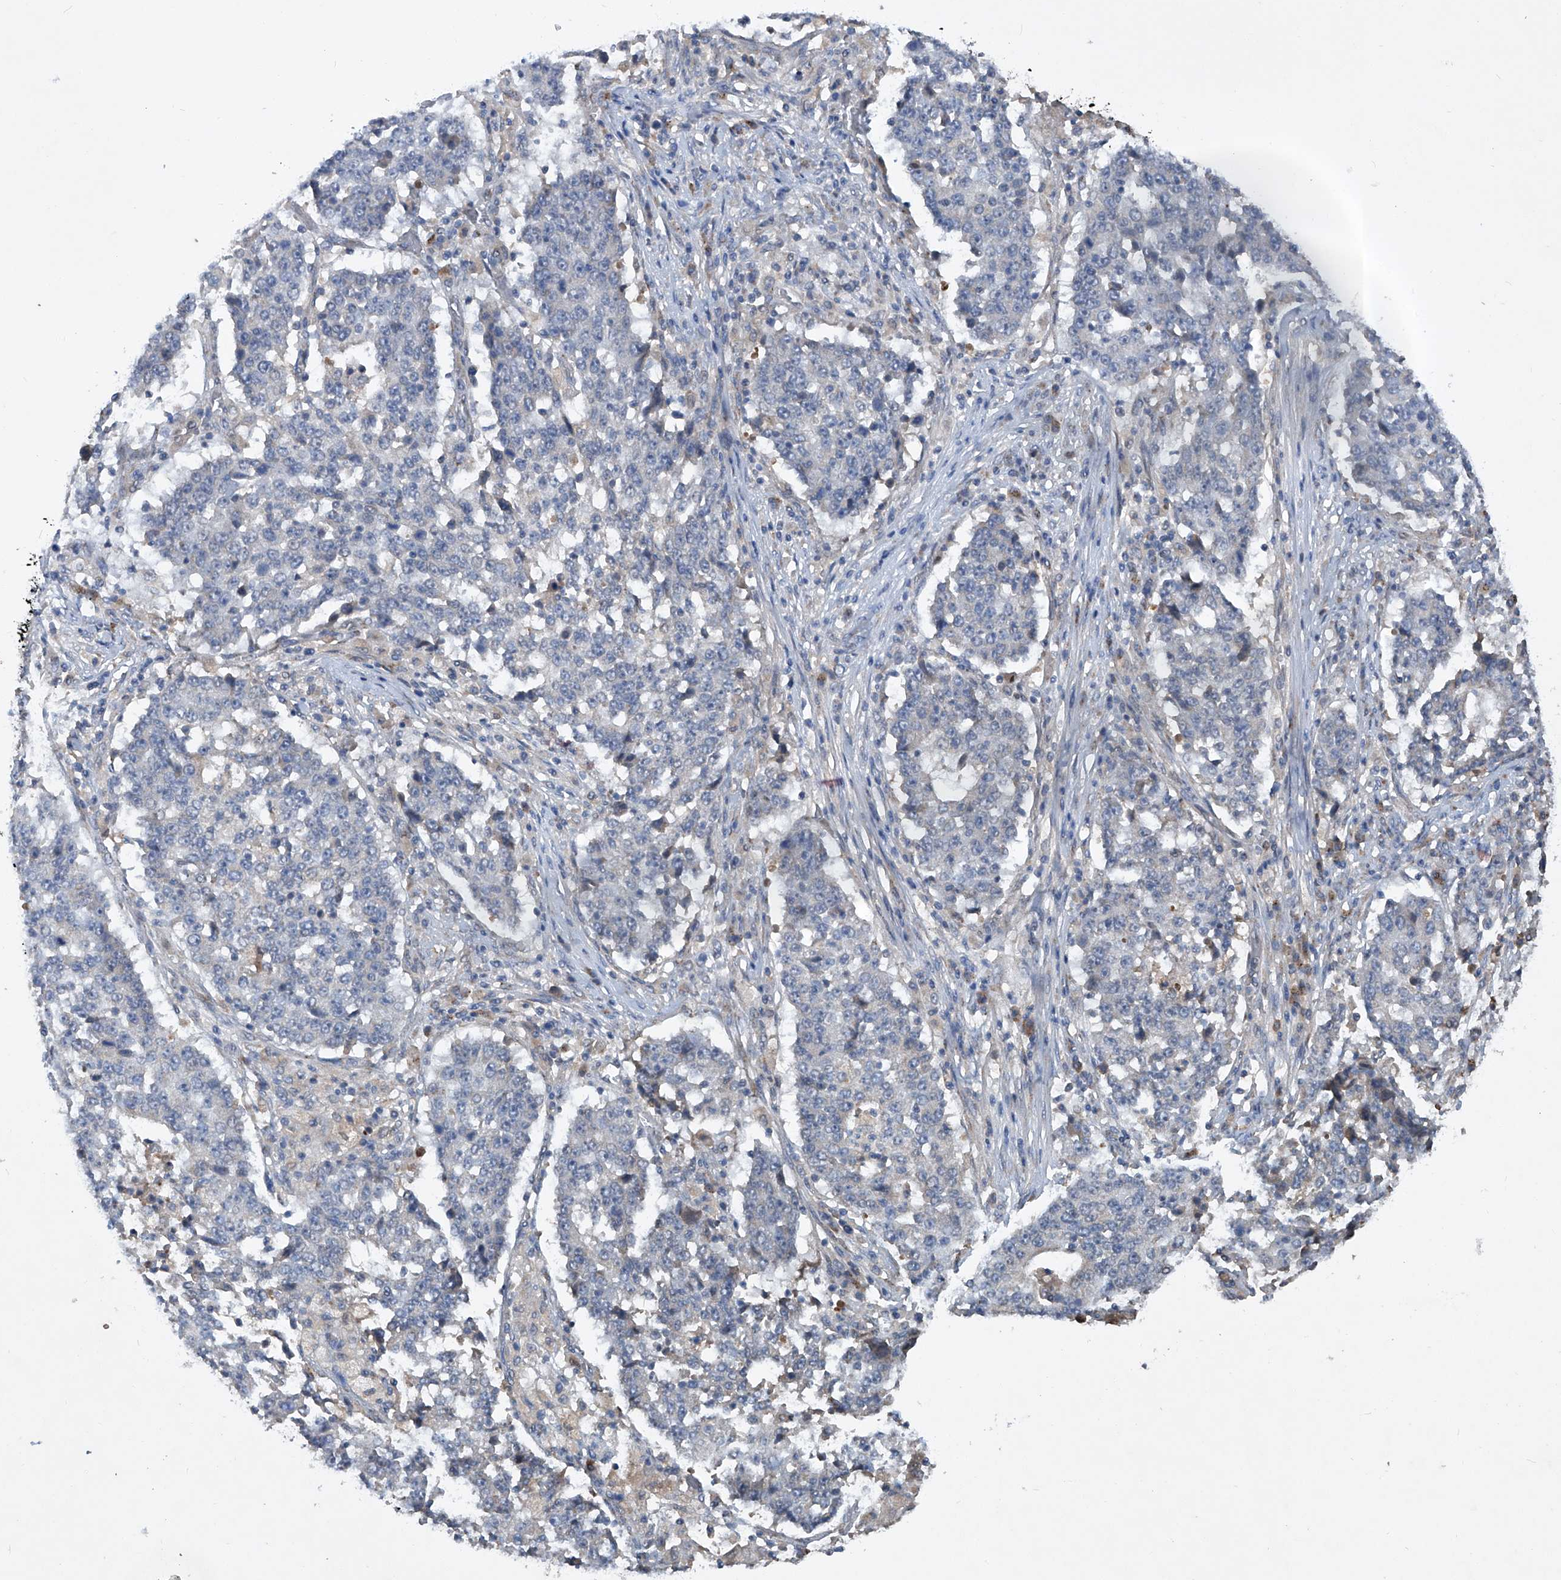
{"staining": {"intensity": "negative", "quantity": "none", "location": "none"}, "tissue": "stomach cancer", "cell_type": "Tumor cells", "image_type": "cancer", "snomed": [{"axis": "morphology", "description": "Adenocarcinoma, NOS"}, {"axis": "topography", "description": "Stomach"}], "caption": "This is a image of immunohistochemistry staining of stomach adenocarcinoma, which shows no staining in tumor cells.", "gene": "PCSK5", "patient": {"sex": "male", "age": 59}}